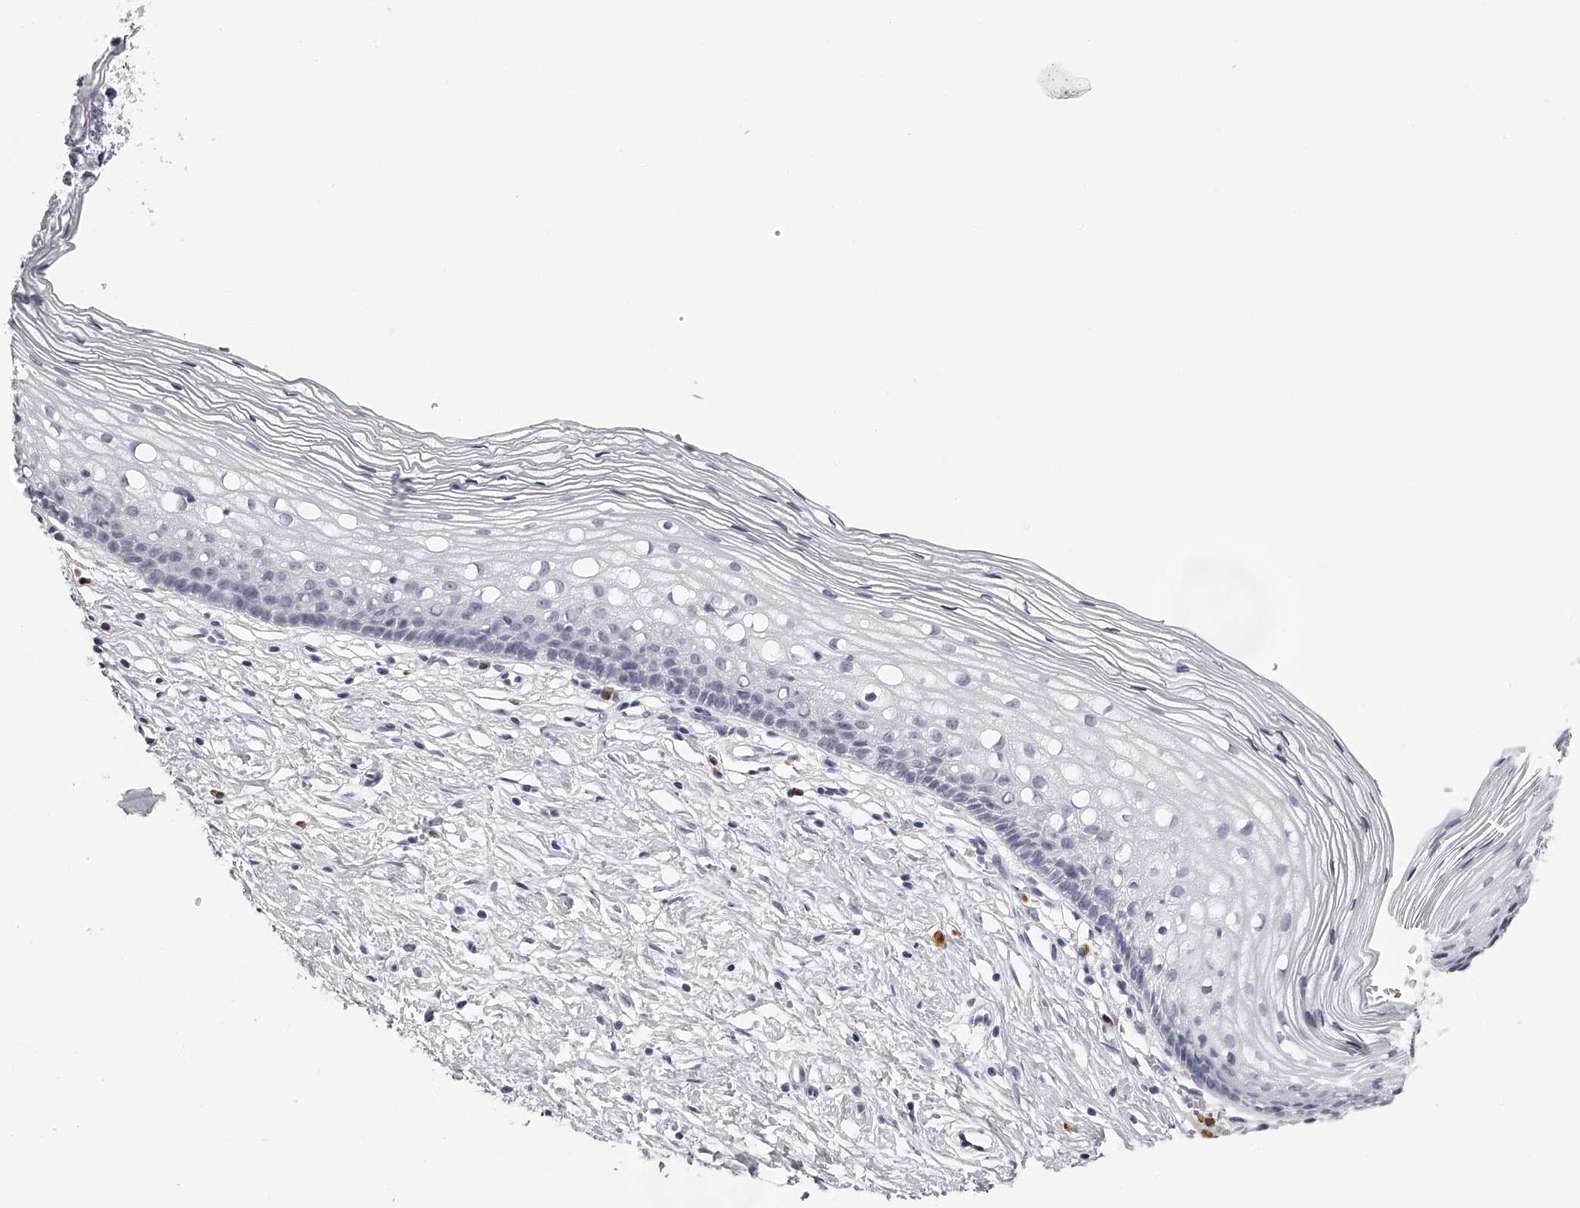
{"staining": {"intensity": "negative", "quantity": "none", "location": "none"}, "tissue": "cervix", "cell_type": "Glandular cells", "image_type": "normal", "snomed": [{"axis": "morphology", "description": "Normal tissue, NOS"}, {"axis": "topography", "description": "Cervix"}], "caption": "Immunohistochemical staining of benign human cervix displays no significant expression in glandular cells.", "gene": "SEC11C", "patient": {"sex": "female", "age": 27}}